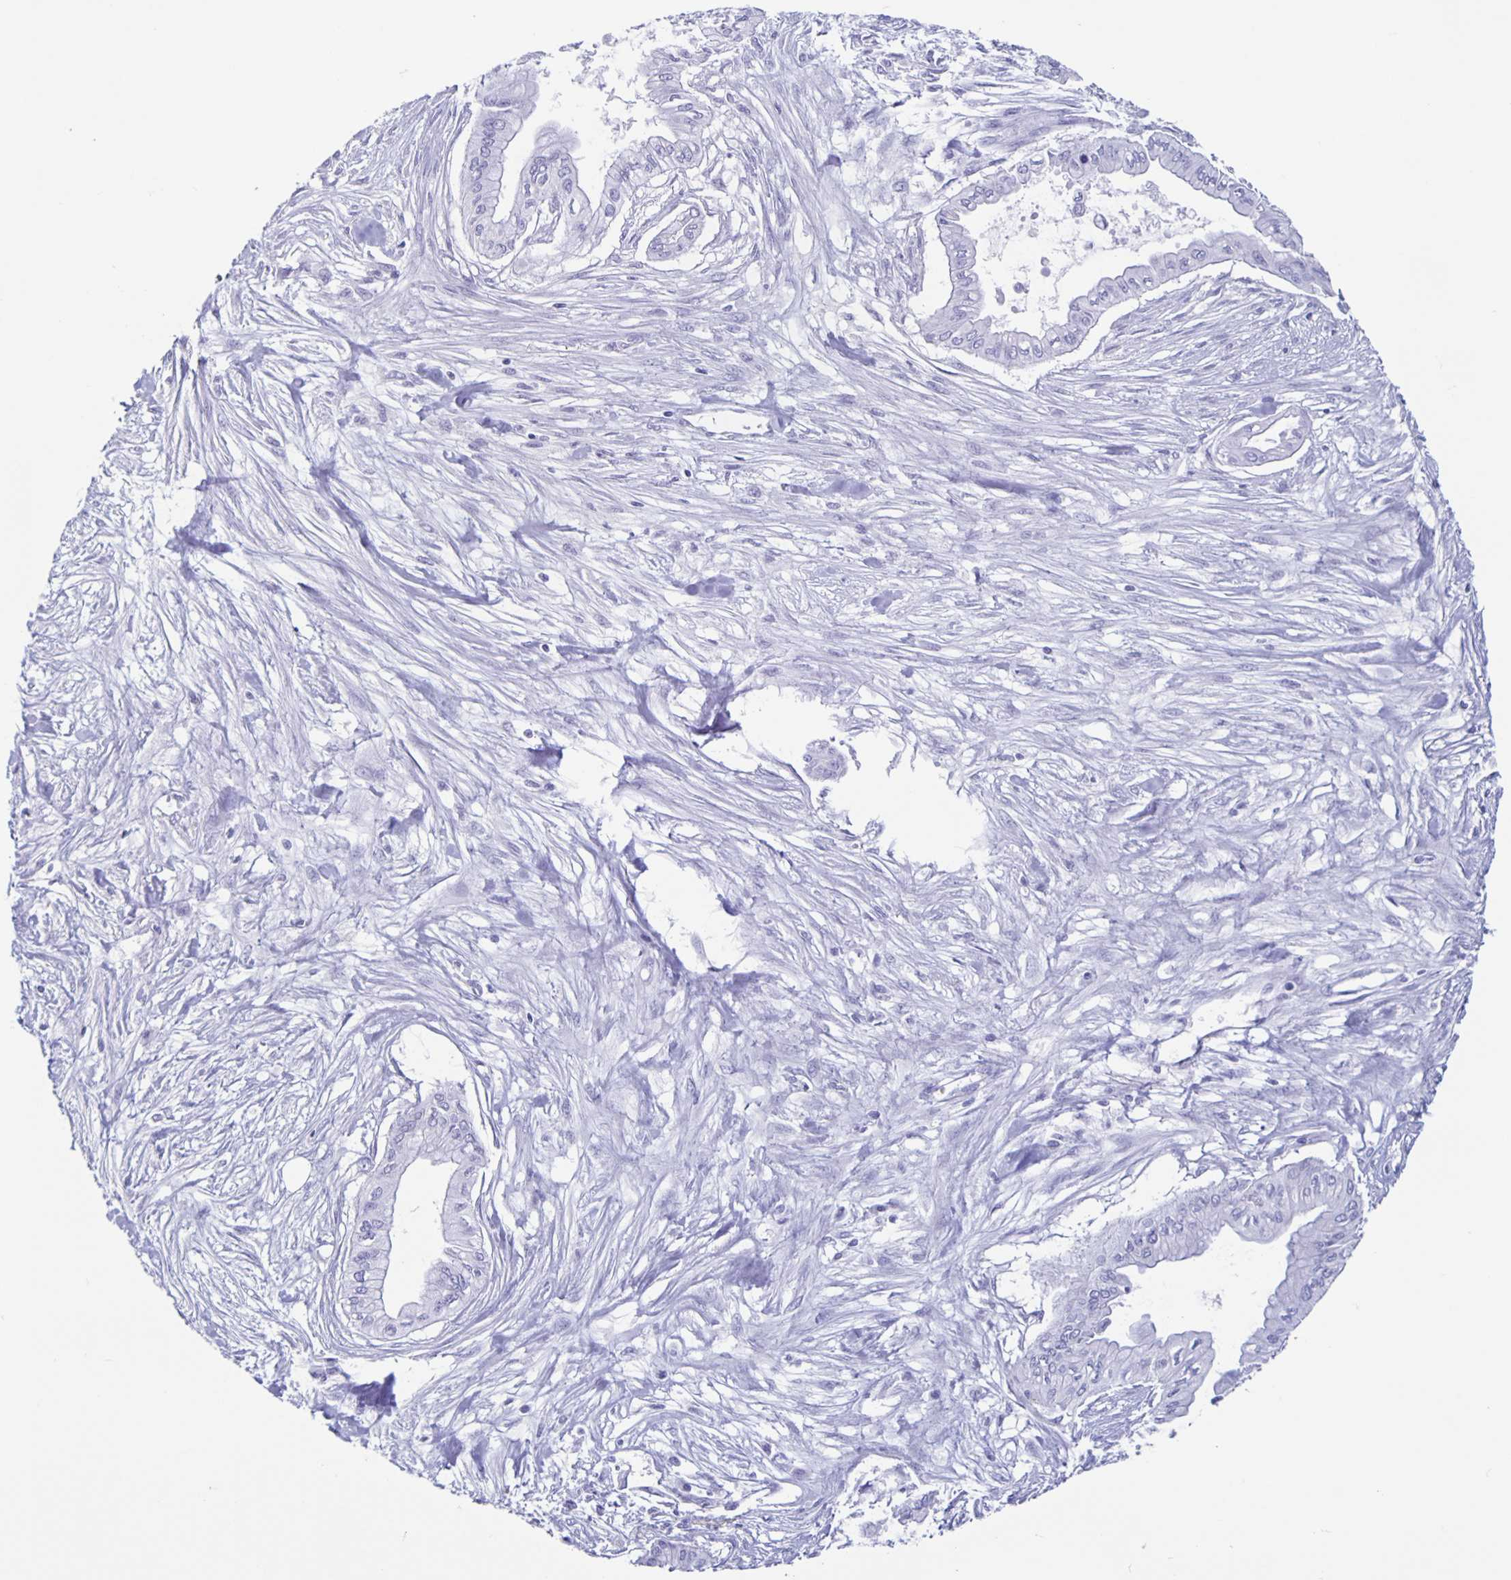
{"staining": {"intensity": "negative", "quantity": "none", "location": "none"}, "tissue": "pancreatic cancer", "cell_type": "Tumor cells", "image_type": "cancer", "snomed": [{"axis": "morphology", "description": "Adenocarcinoma, NOS"}, {"axis": "topography", "description": "Pancreas"}], "caption": "The photomicrograph shows no significant staining in tumor cells of pancreatic cancer.", "gene": "CT45A5", "patient": {"sex": "female", "age": 68}}